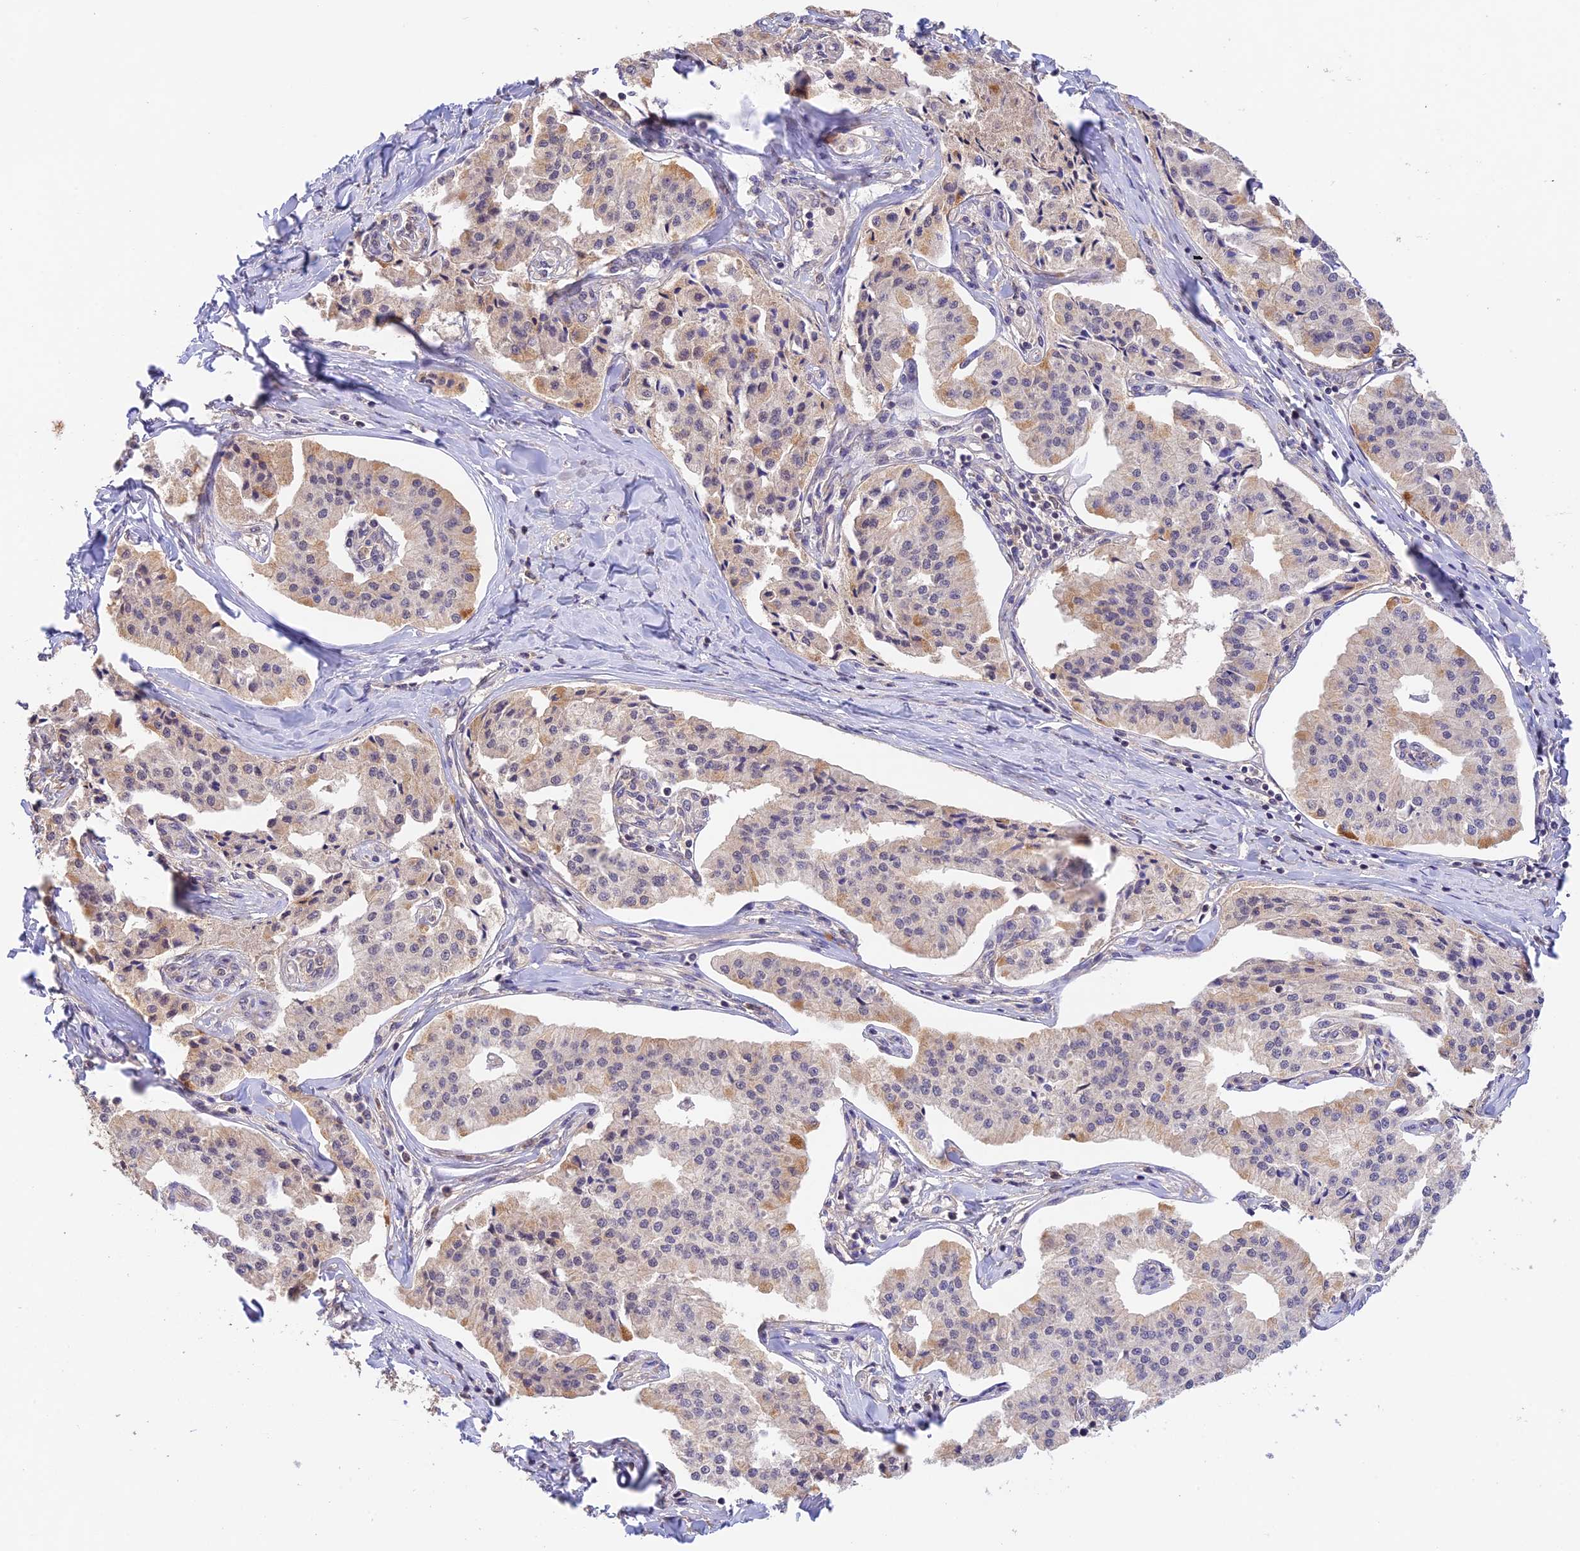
{"staining": {"intensity": "moderate", "quantity": "<25%", "location": "cytoplasmic/membranous"}, "tissue": "pancreatic cancer", "cell_type": "Tumor cells", "image_type": "cancer", "snomed": [{"axis": "morphology", "description": "Adenocarcinoma, NOS"}, {"axis": "topography", "description": "Pancreas"}], "caption": "Immunohistochemistry micrograph of neoplastic tissue: pancreatic cancer stained using immunohistochemistry reveals low levels of moderate protein expression localized specifically in the cytoplasmic/membranous of tumor cells, appearing as a cytoplasmic/membranous brown color.", "gene": "ZNF436", "patient": {"sex": "female", "age": 50}}